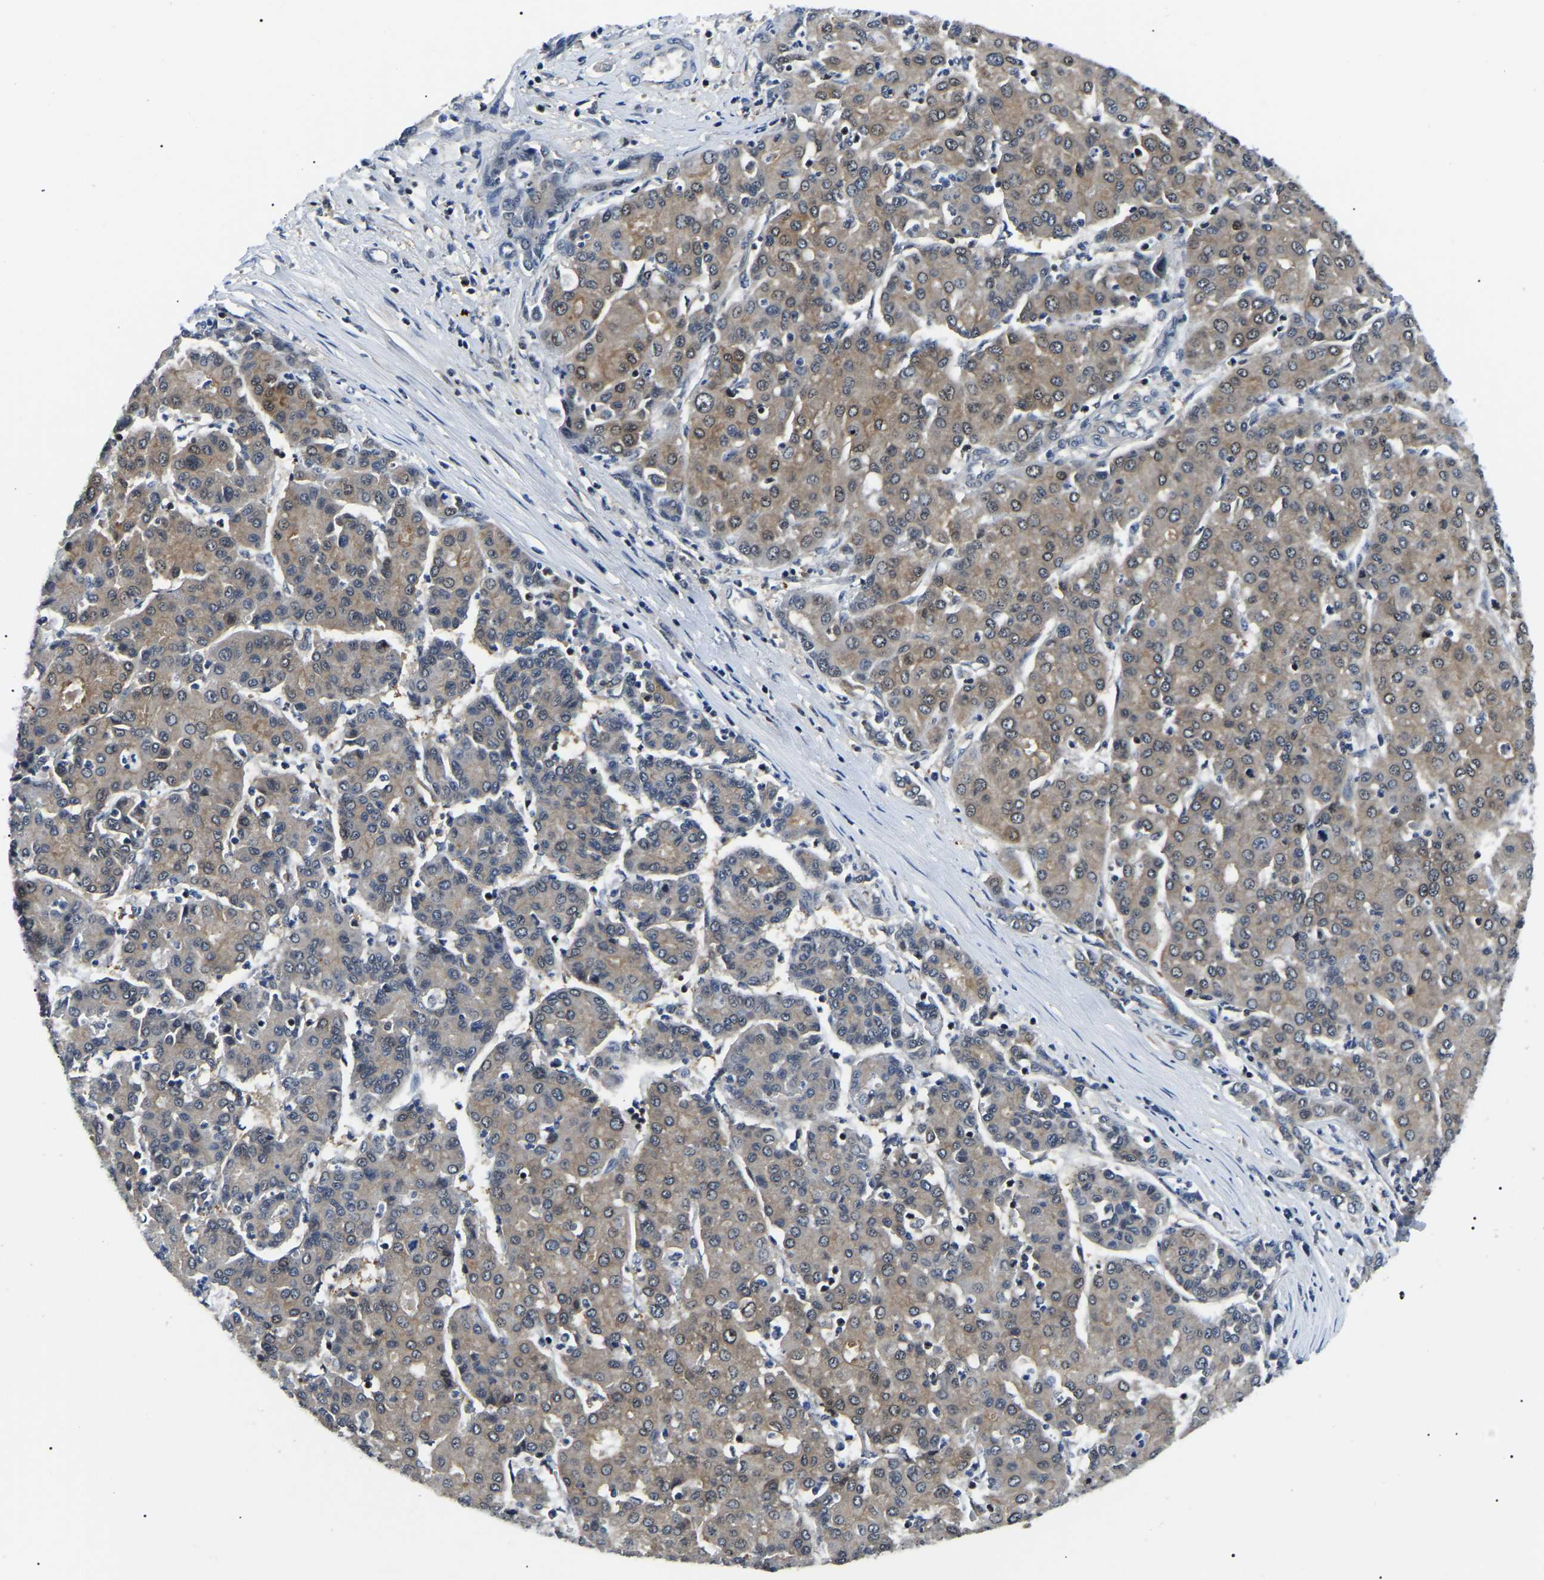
{"staining": {"intensity": "weak", "quantity": ">75%", "location": "cytoplasmic/membranous"}, "tissue": "liver cancer", "cell_type": "Tumor cells", "image_type": "cancer", "snomed": [{"axis": "morphology", "description": "Carcinoma, Hepatocellular, NOS"}, {"axis": "topography", "description": "Liver"}], "caption": "This image shows immunohistochemistry staining of liver cancer, with low weak cytoplasmic/membranous positivity in about >75% of tumor cells.", "gene": "RRP1B", "patient": {"sex": "male", "age": 65}}